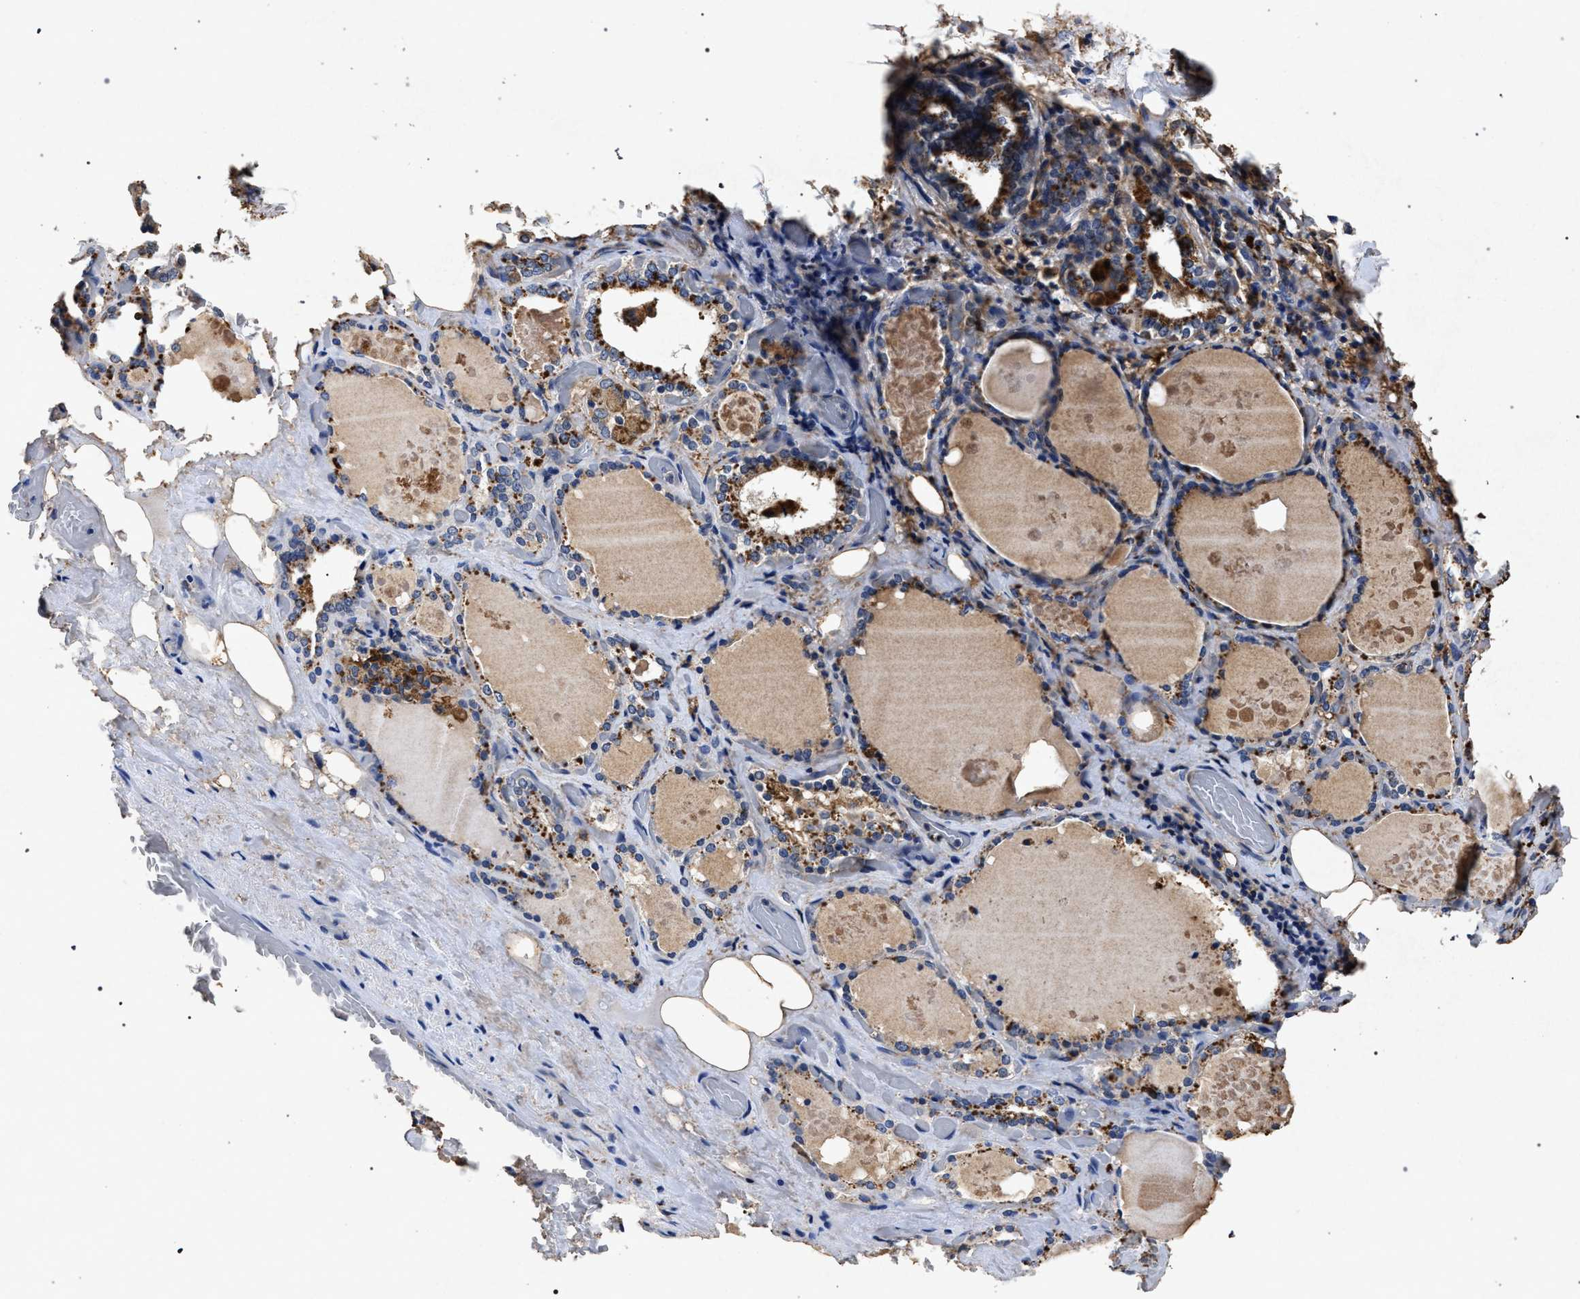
{"staining": {"intensity": "moderate", "quantity": "<25%", "location": "cytoplasmic/membranous"}, "tissue": "thyroid gland", "cell_type": "Glandular cells", "image_type": "normal", "snomed": [{"axis": "morphology", "description": "Normal tissue, NOS"}, {"axis": "topography", "description": "Thyroid gland"}], "caption": "Brown immunohistochemical staining in normal human thyroid gland shows moderate cytoplasmic/membranous staining in approximately <25% of glandular cells. Immunohistochemistry (ihc) stains the protein of interest in brown and the nuclei are stained blue.", "gene": "MARCKS", "patient": {"sex": "male", "age": 61}}